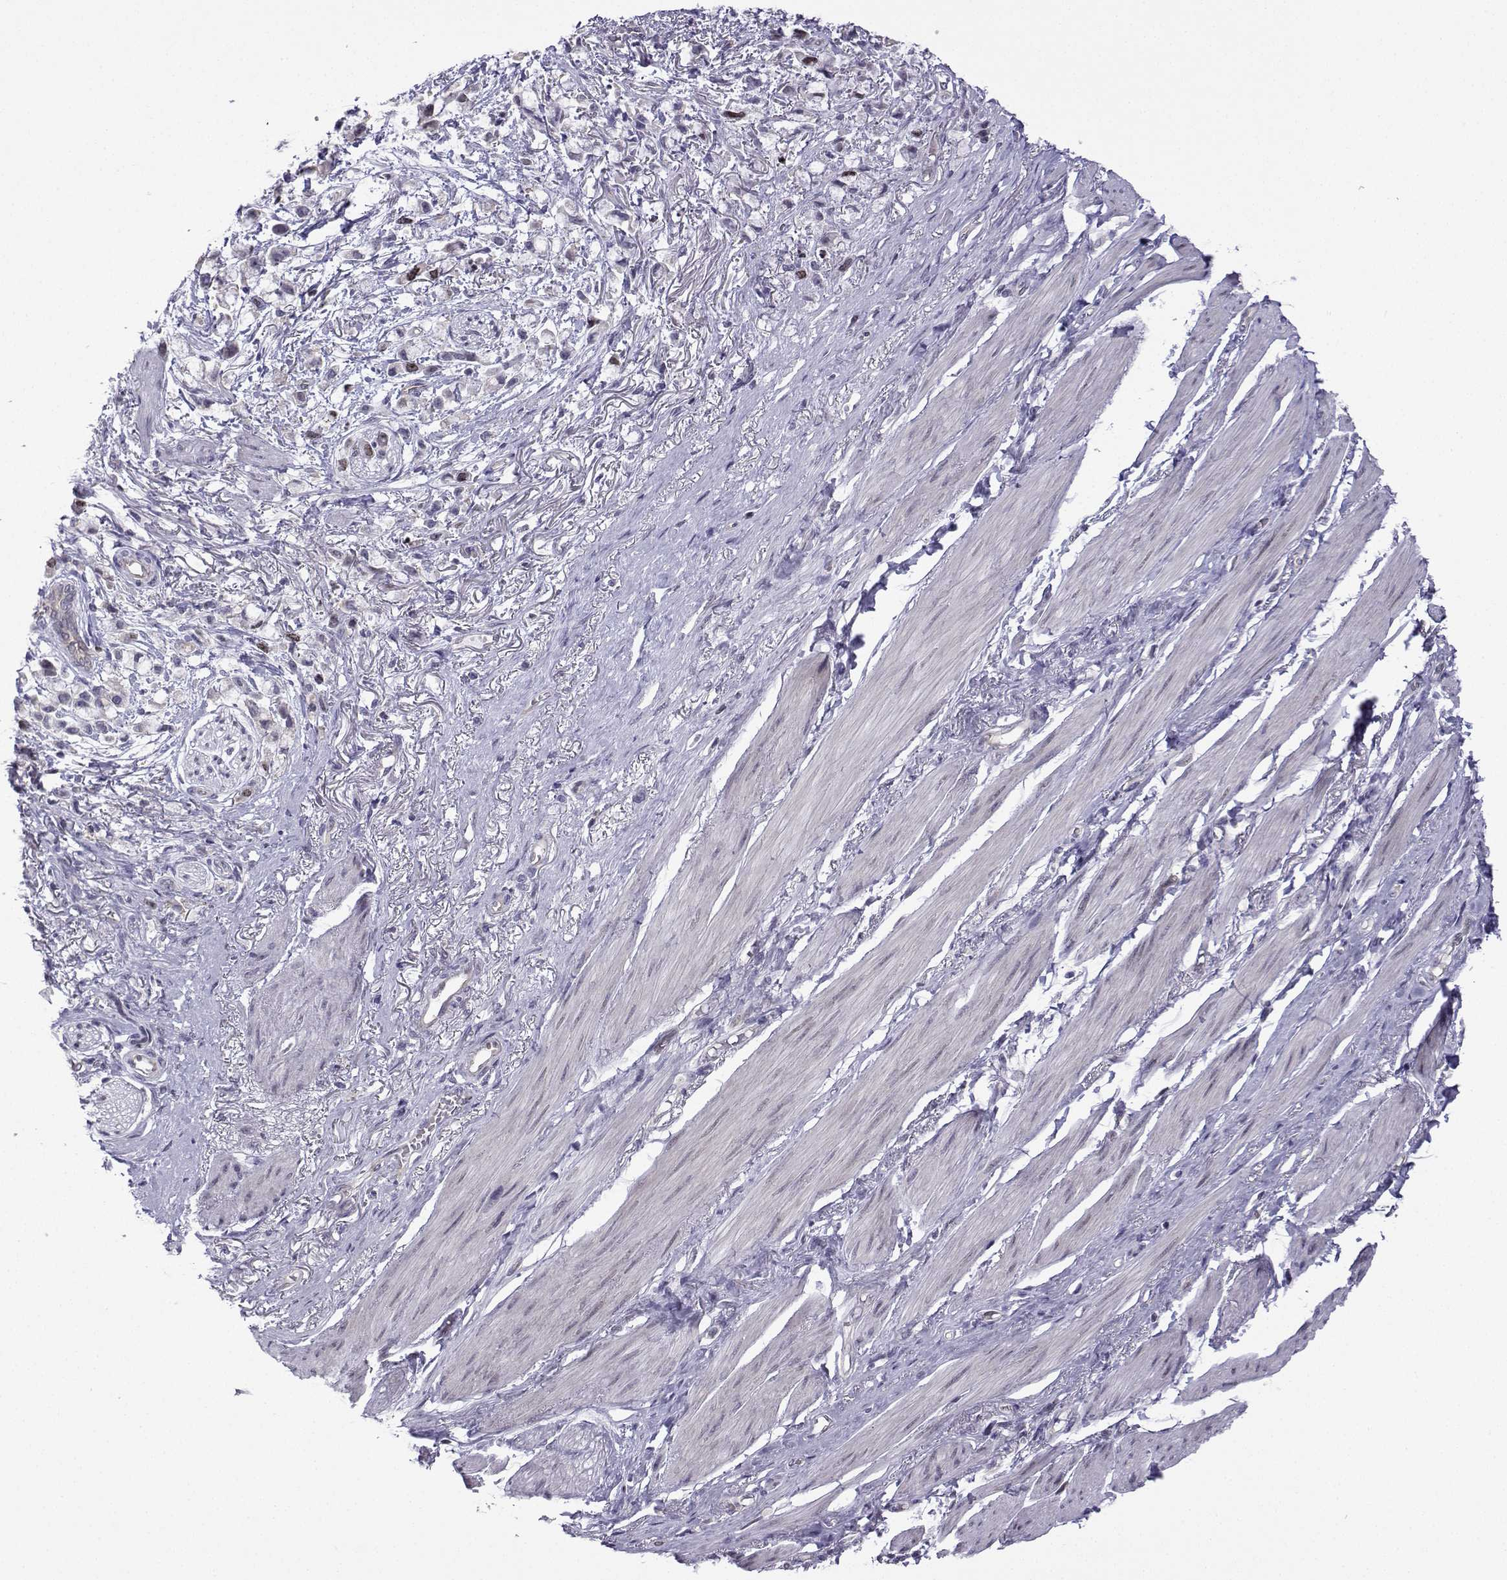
{"staining": {"intensity": "moderate", "quantity": "<25%", "location": "nuclear"}, "tissue": "stomach cancer", "cell_type": "Tumor cells", "image_type": "cancer", "snomed": [{"axis": "morphology", "description": "Adenocarcinoma, NOS"}, {"axis": "topography", "description": "Stomach"}], "caption": "Protein analysis of stomach adenocarcinoma tissue exhibits moderate nuclear staining in about <25% of tumor cells.", "gene": "INCENP", "patient": {"sex": "female", "age": 81}}